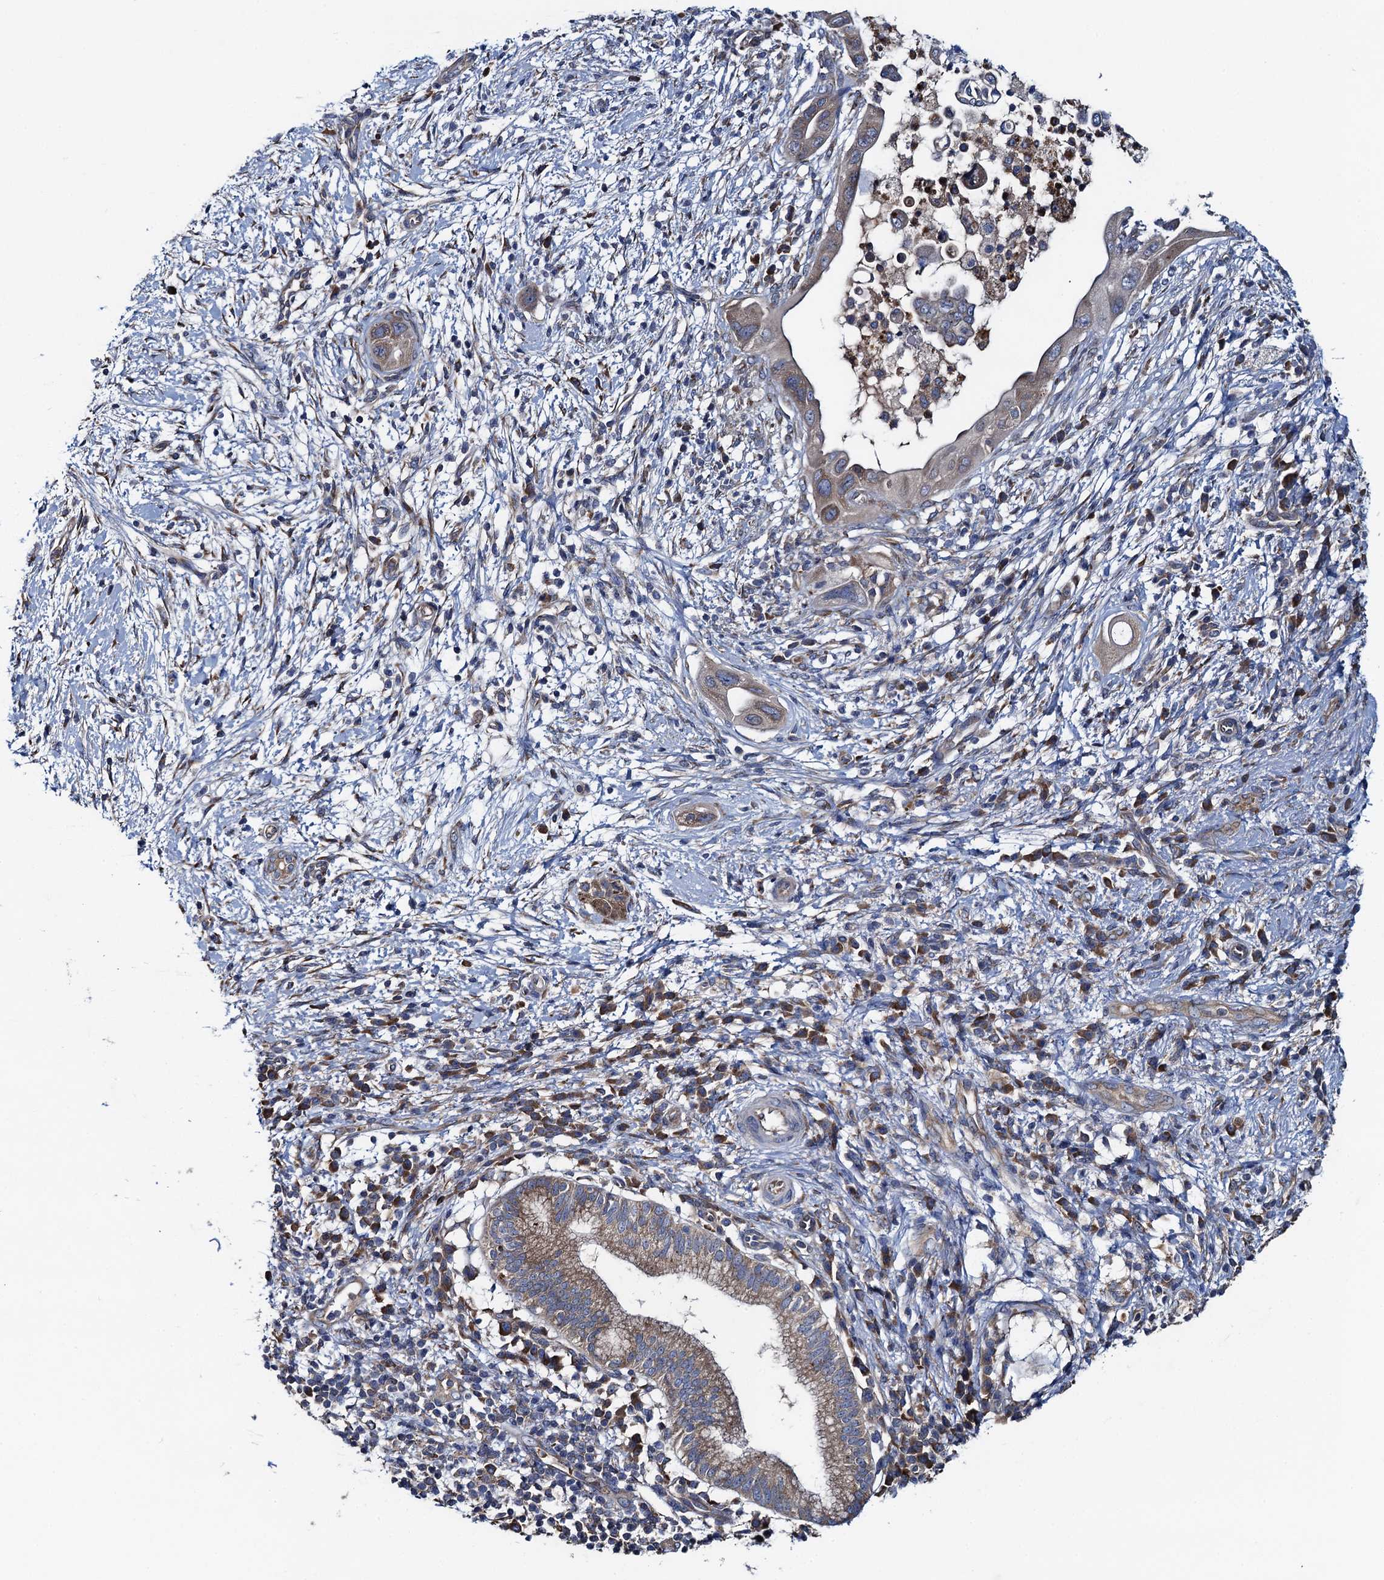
{"staining": {"intensity": "moderate", "quantity": ">75%", "location": "cytoplasmic/membranous"}, "tissue": "pancreatic cancer", "cell_type": "Tumor cells", "image_type": "cancer", "snomed": [{"axis": "morphology", "description": "Adenocarcinoma, NOS"}, {"axis": "topography", "description": "Pancreas"}], "caption": "Human adenocarcinoma (pancreatic) stained for a protein (brown) displays moderate cytoplasmic/membranous positive staining in approximately >75% of tumor cells.", "gene": "ADCY9", "patient": {"sex": "male", "age": 68}}